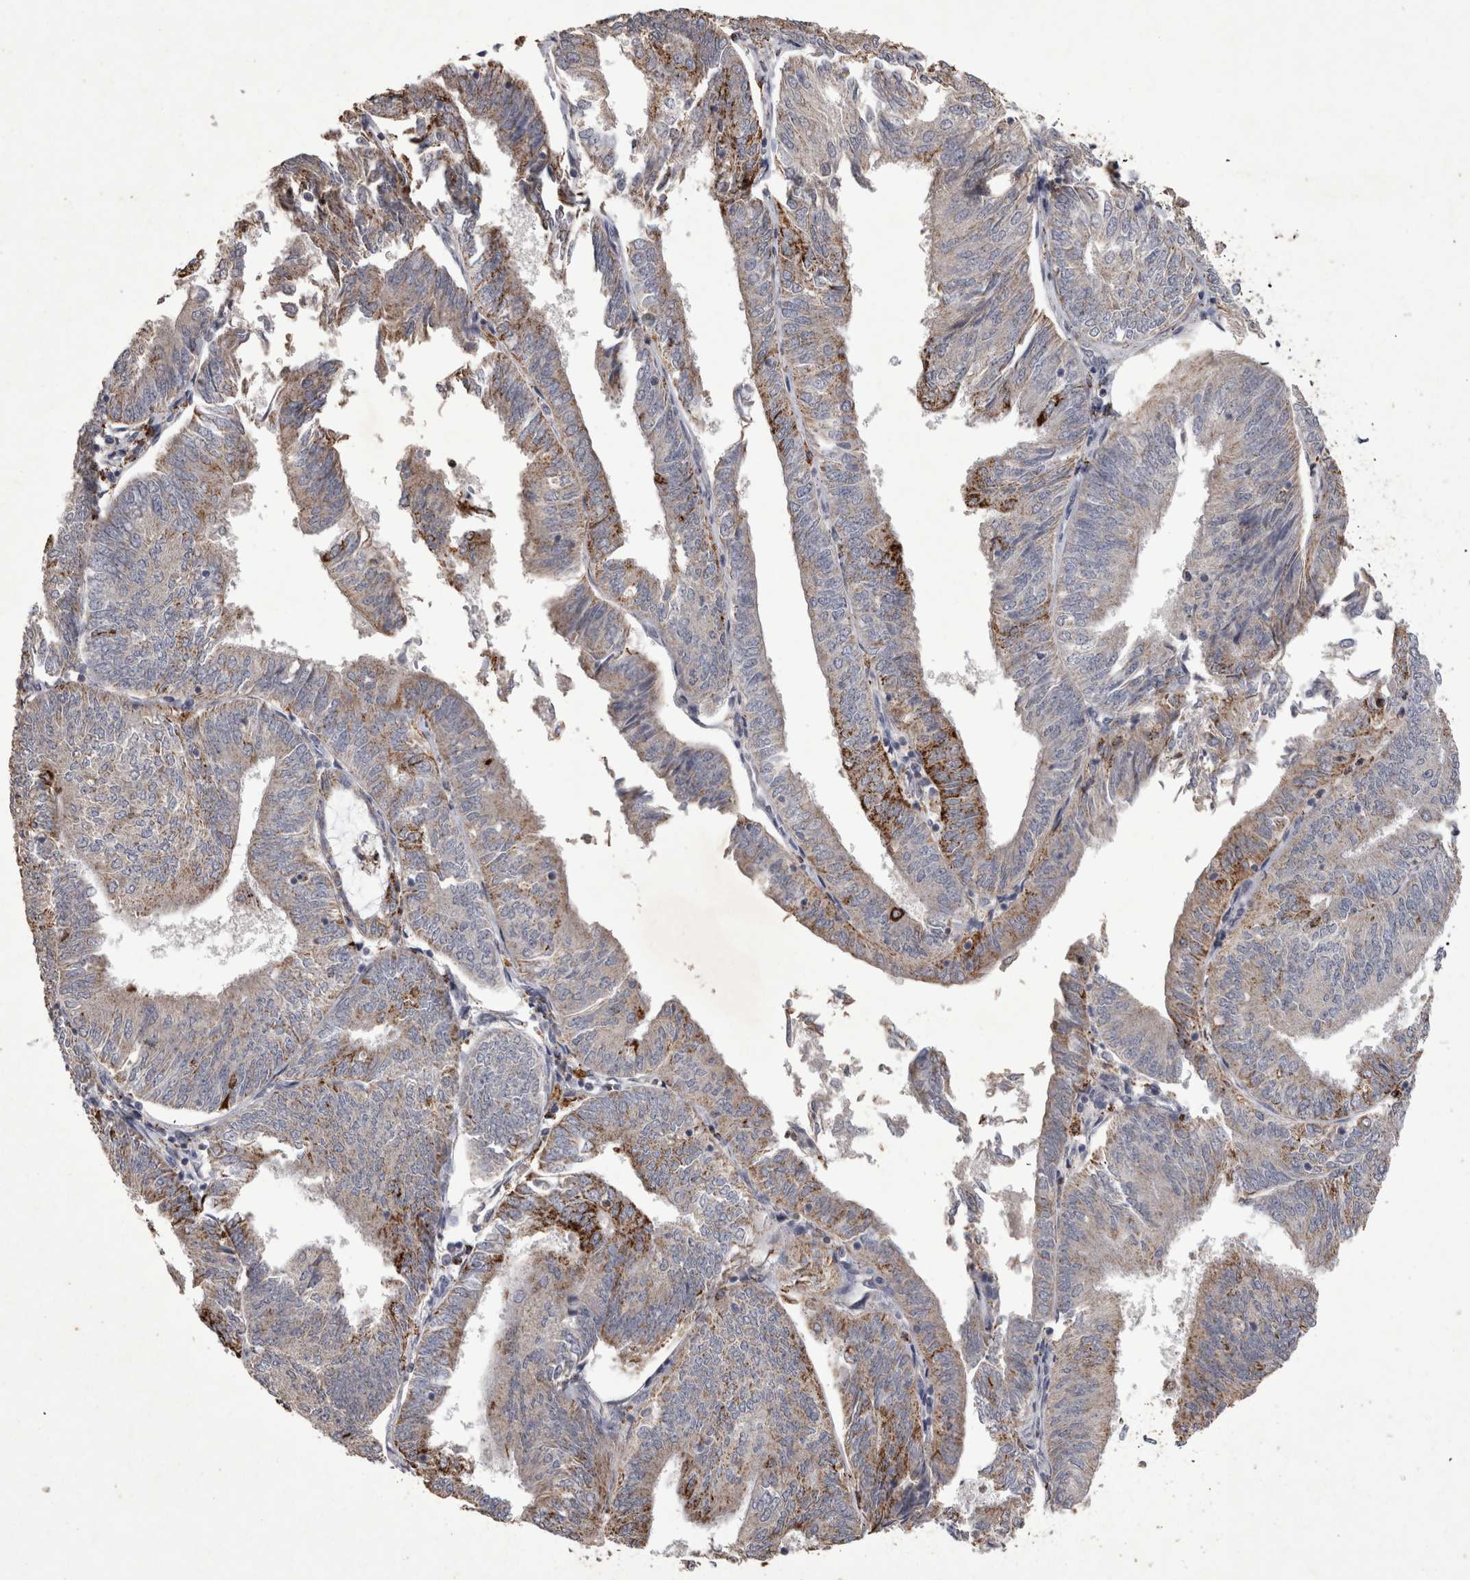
{"staining": {"intensity": "strong", "quantity": "25%-75%", "location": "cytoplasmic/membranous"}, "tissue": "endometrial cancer", "cell_type": "Tumor cells", "image_type": "cancer", "snomed": [{"axis": "morphology", "description": "Adenocarcinoma, NOS"}, {"axis": "topography", "description": "Endometrium"}], "caption": "This image shows endometrial cancer (adenocarcinoma) stained with immunohistochemistry to label a protein in brown. The cytoplasmic/membranous of tumor cells show strong positivity for the protein. Nuclei are counter-stained blue.", "gene": "DKK3", "patient": {"sex": "female", "age": 58}}